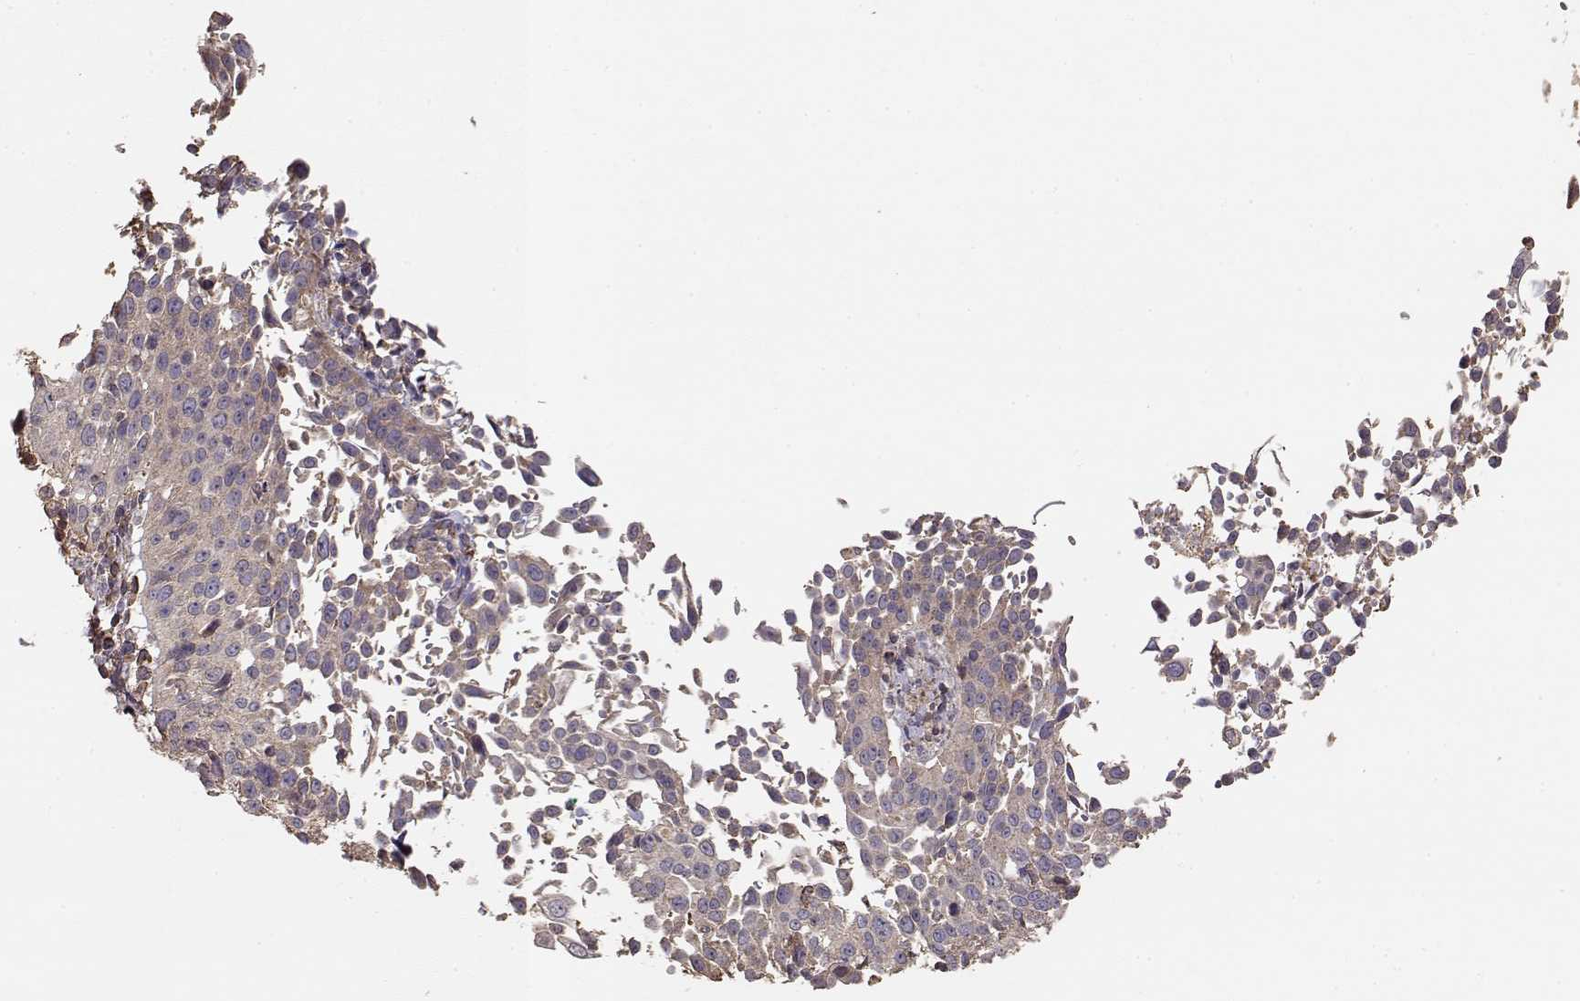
{"staining": {"intensity": "weak", "quantity": ">75%", "location": "cytoplasmic/membranous"}, "tissue": "cervical cancer", "cell_type": "Tumor cells", "image_type": "cancer", "snomed": [{"axis": "morphology", "description": "Squamous cell carcinoma, NOS"}, {"axis": "topography", "description": "Cervix"}], "caption": "DAB (3,3'-diaminobenzidine) immunohistochemical staining of human cervical cancer reveals weak cytoplasmic/membranous protein positivity in about >75% of tumor cells.", "gene": "TARS3", "patient": {"sex": "female", "age": 26}}